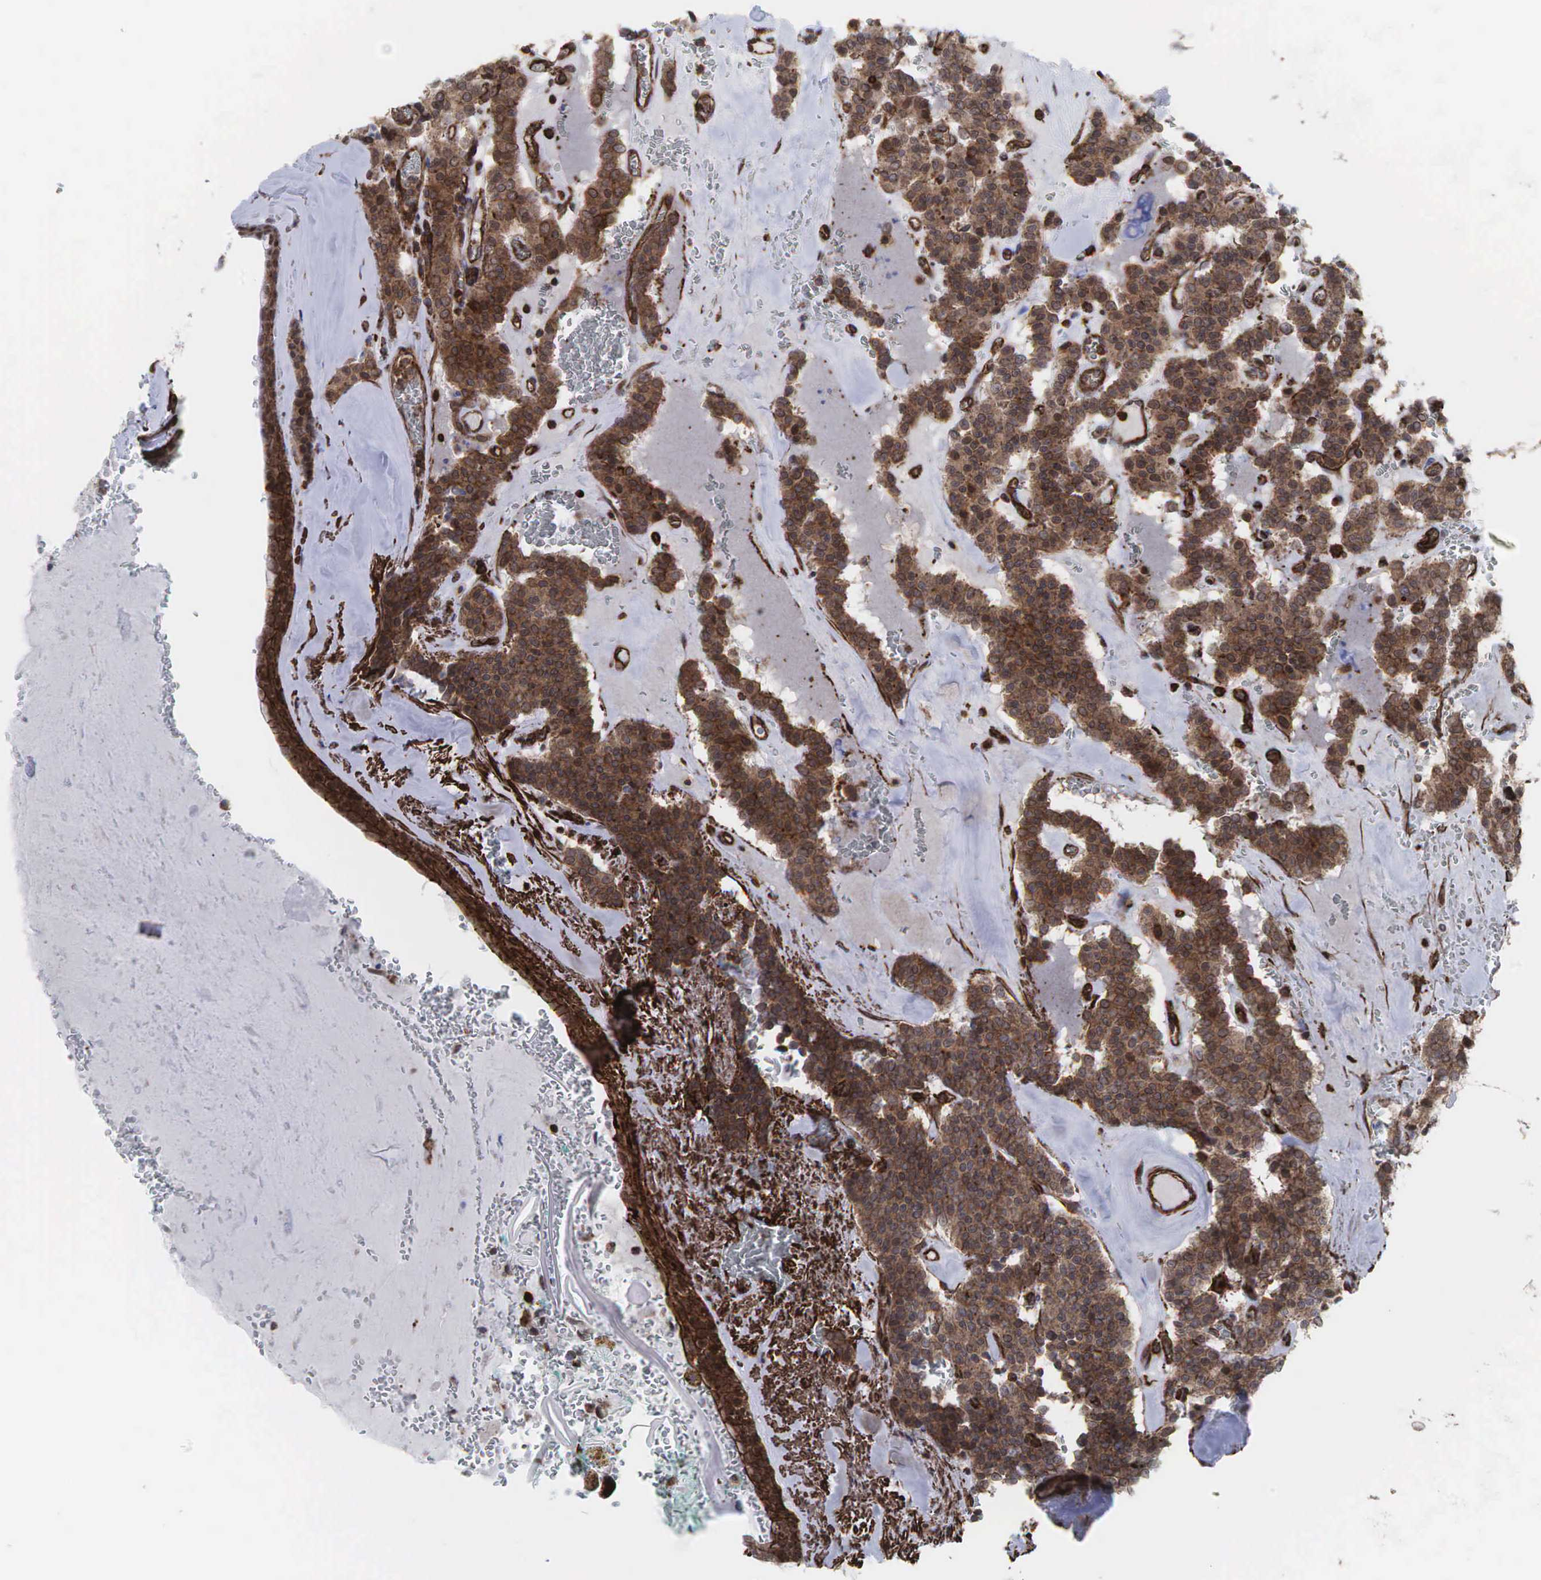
{"staining": {"intensity": "moderate", "quantity": ">75%", "location": "cytoplasmic/membranous"}, "tissue": "carcinoid", "cell_type": "Tumor cells", "image_type": "cancer", "snomed": [{"axis": "morphology", "description": "Carcinoid, malignant, NOS"}, {"axis": "topography", "description": "Bronchus"}], "caption": "IHC (DAB) staining of carcinoid displays moderate cytoplasmic/membranous protein expression in approximately >75% of tumor cells.", "gene": "GPRASP1", "patient": {"sex": "male", "age": 55}}